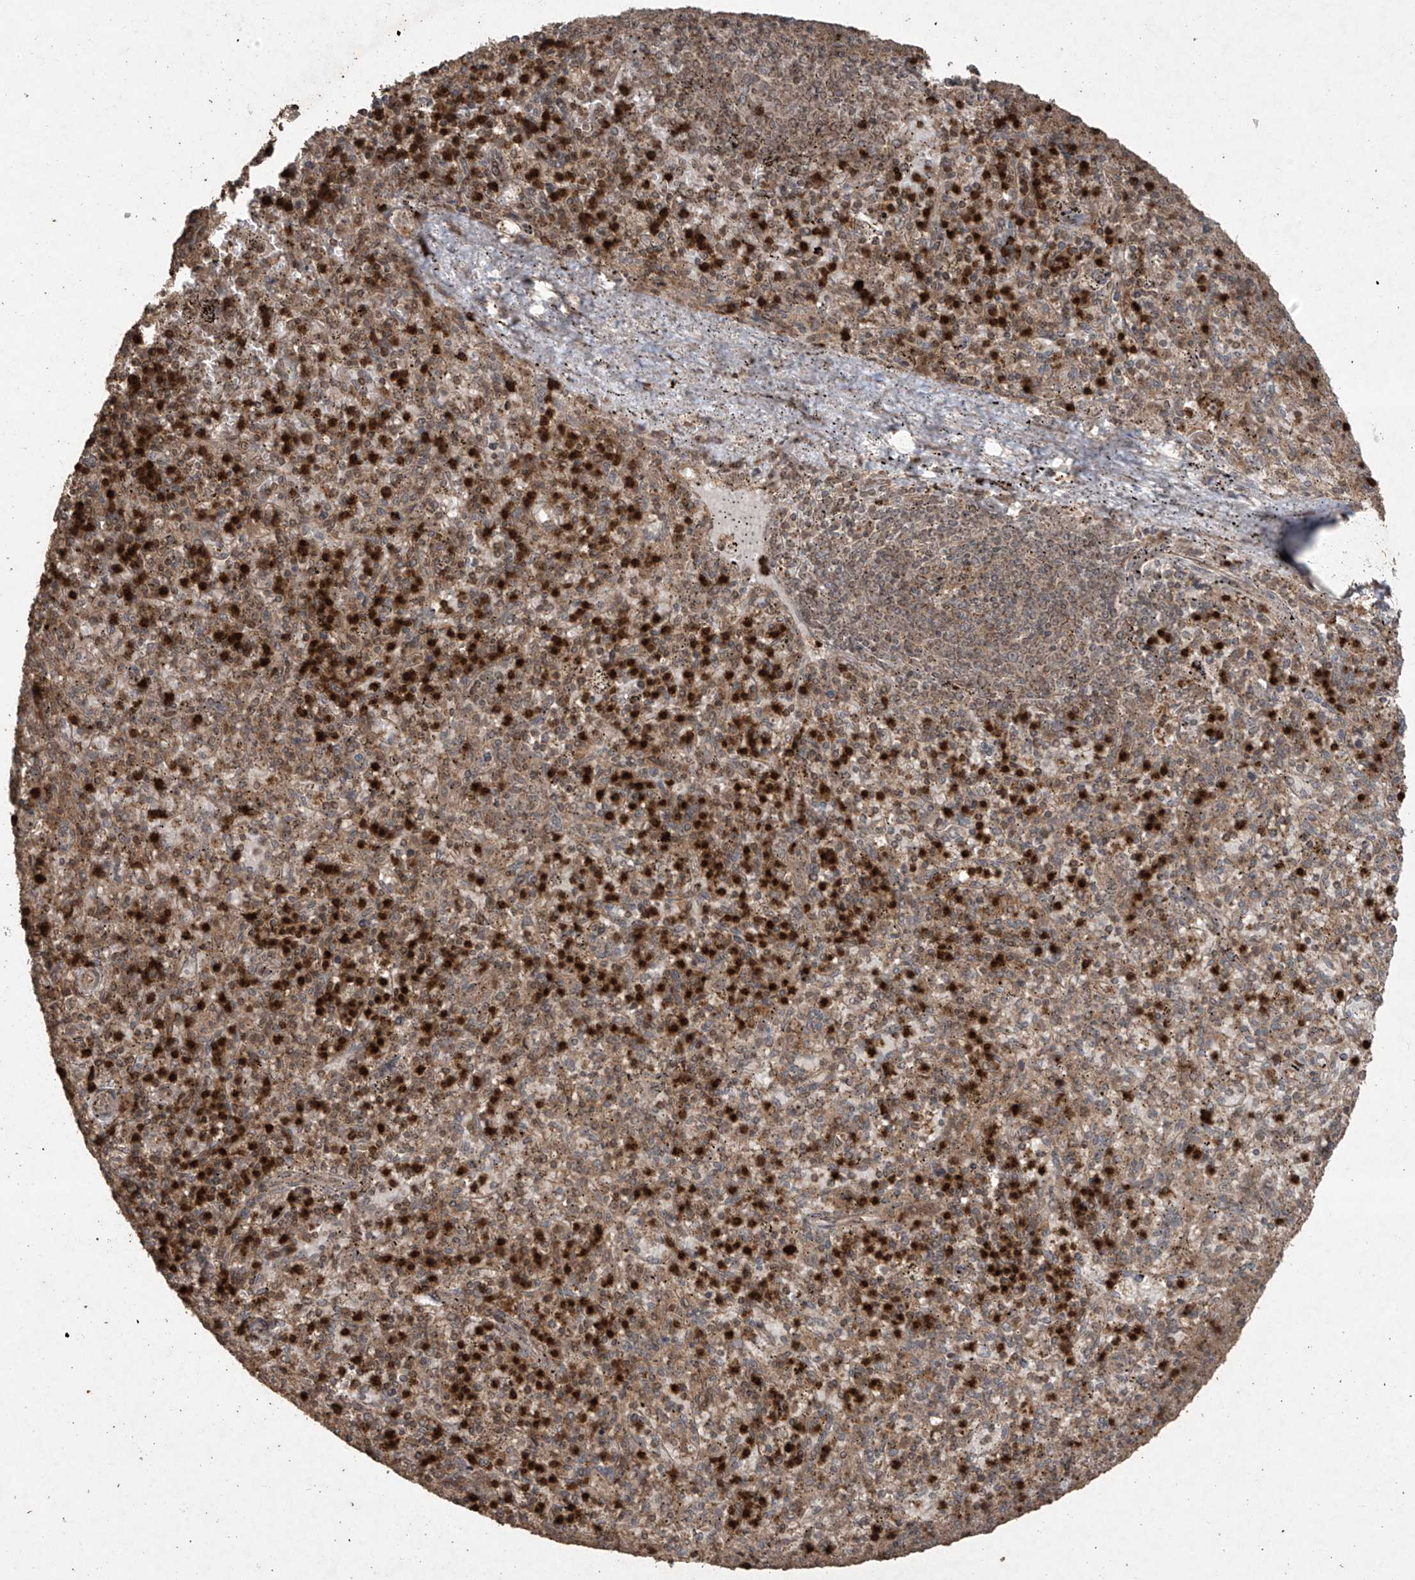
{"staining": {"intensity": "moderate", "quantity": ">75%", "location": "cytoplasmic/membranous"}, "tissue": "spleen", "cell_type": "Cells in red pulp", "image_type": "normal", "snomed": [{"axis": "morphology", "description": "Normal tissue, NOS"}, {"axis": "topography", "description": "Spleen"}], "caption": "This photomicrograph exhibits unremarkable spleen stained with immunohistochemistry (IHC) to label a protein in brown. The cytoplasmic/membranous of cells in red pulp show moderate positivity for the protein. Nuclei are counter-stained blue.", "gene": "PGPEP1", "patient": {"sex": "male", "age": 72}}